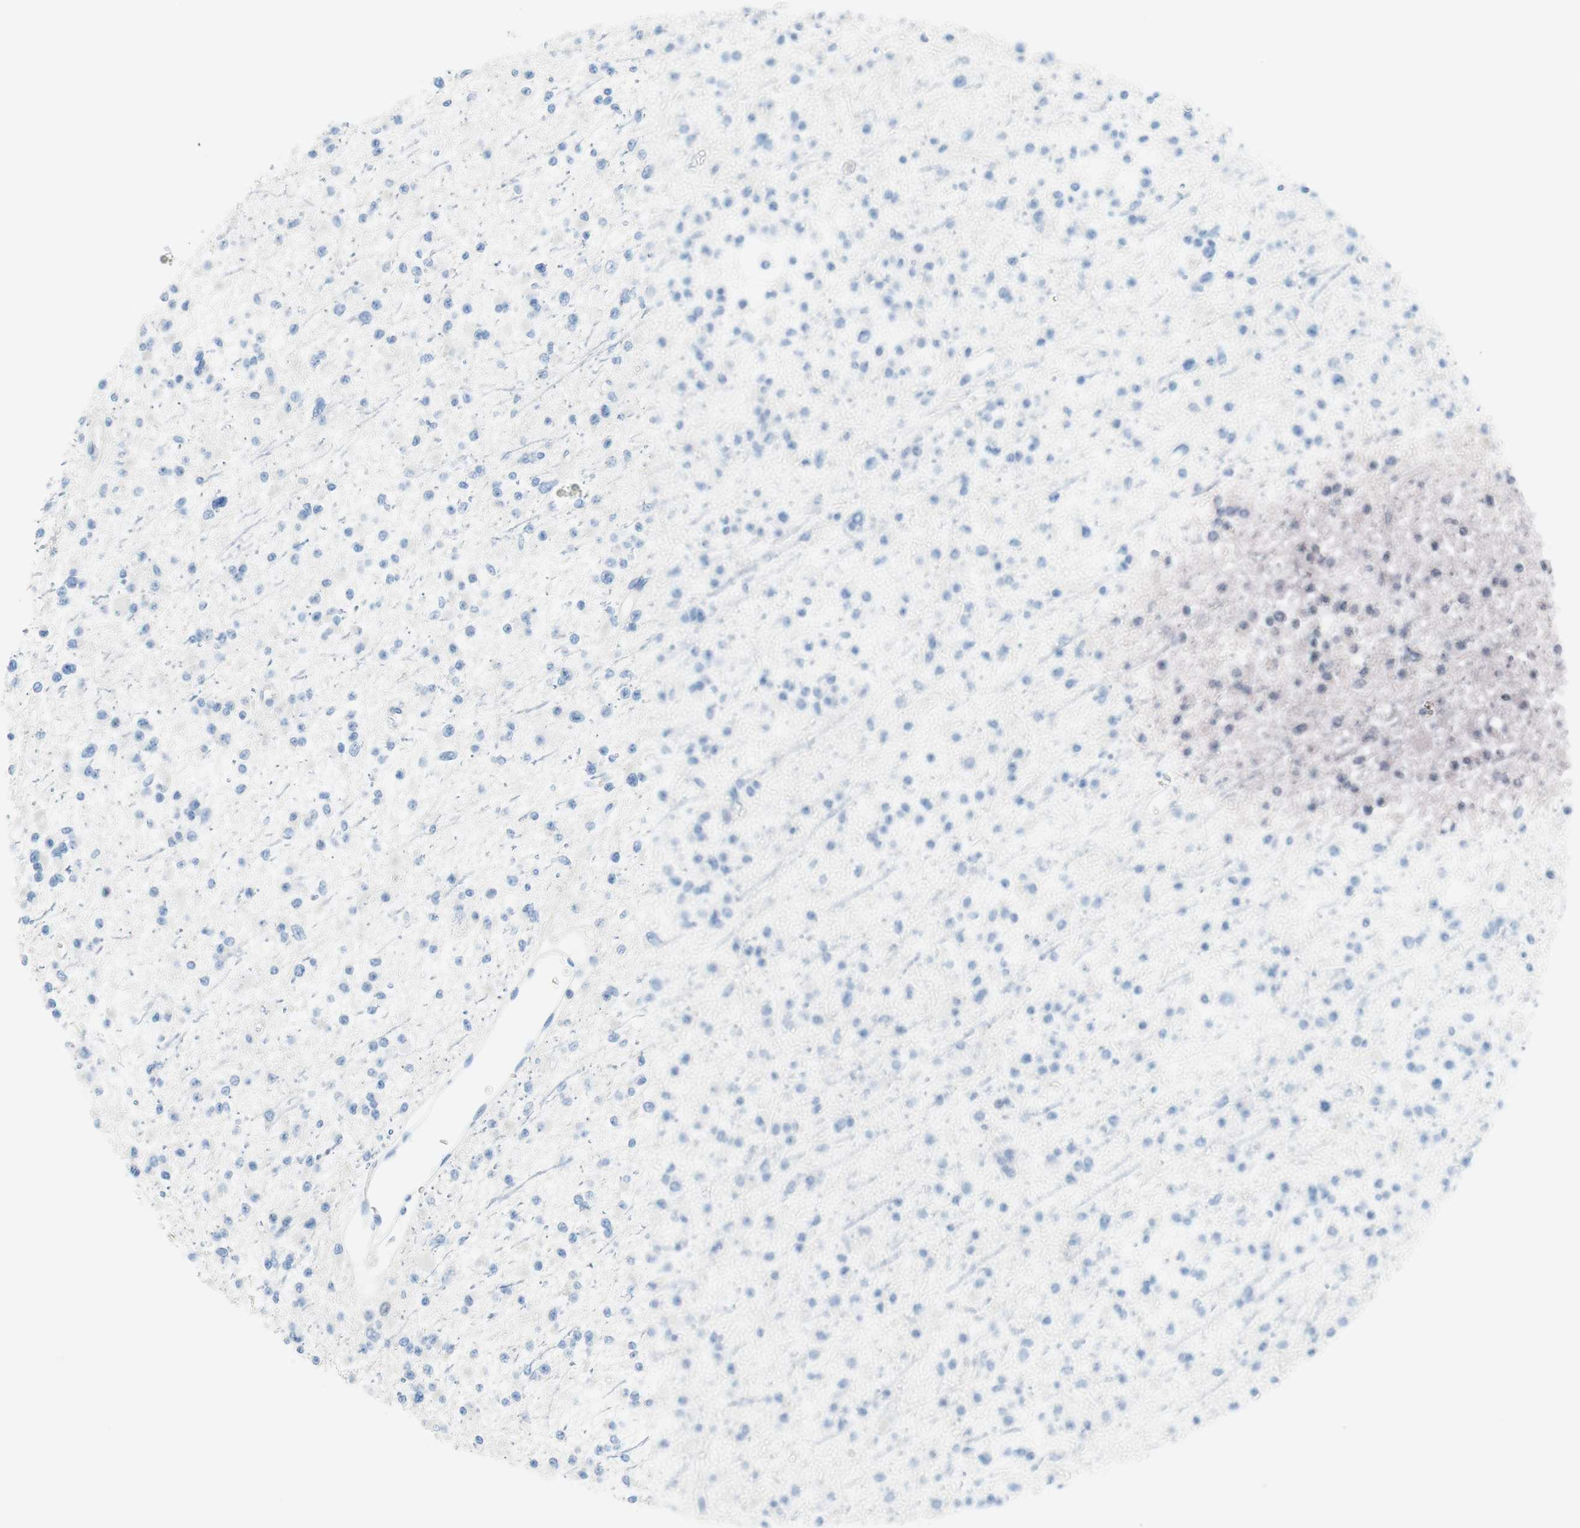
{"staining": {"intensity": "negative", "quantity": "none", "location": "none"}, "tissue": "glioma", "cell_type": "Tumor cells", "image_type": "cancer", "snomed": [{"axis": "morphology", "description": "Glioma, malignant, Low grade"}, {"axis": "topography", "description": "Brain"}], "caption": "Malignant low-grade glioma was stained to show a protein in brown. There is no significant staining in tumor cells.", "gene": "MYH1", "patient": {"sex": "female", "age": 22}}